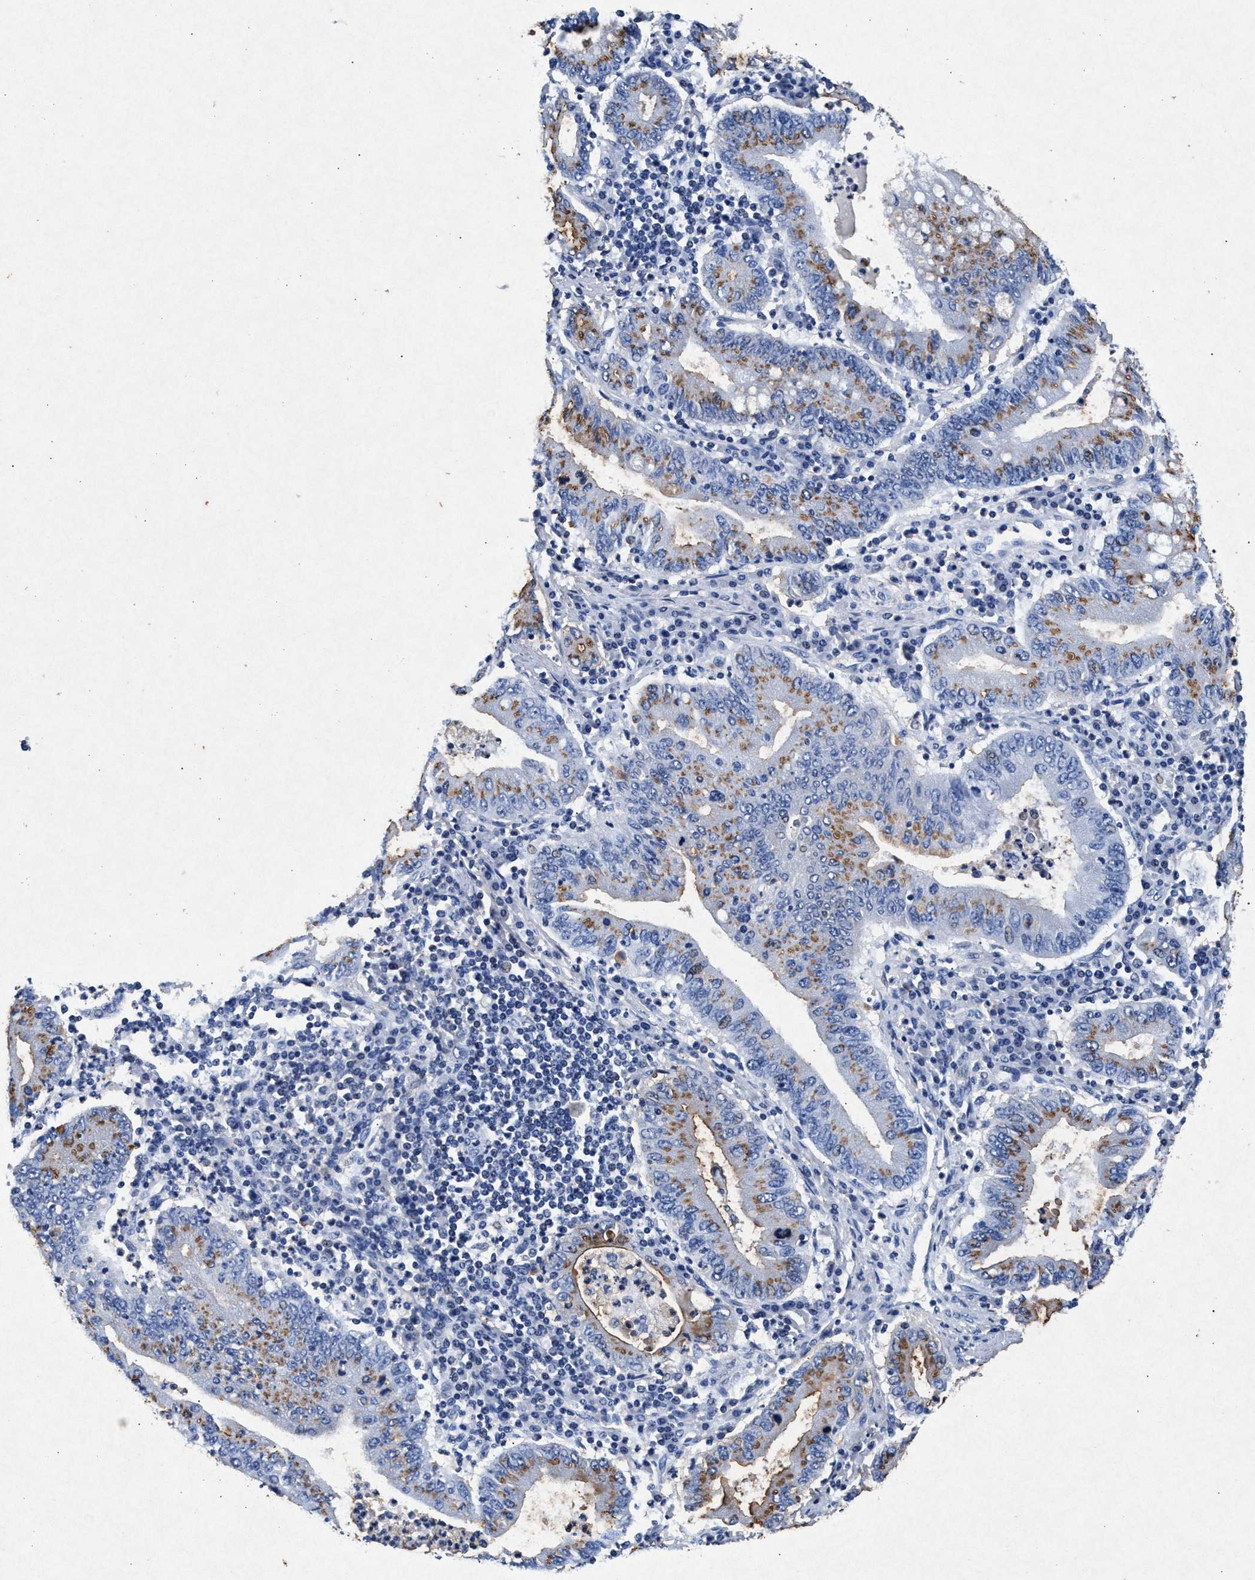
{"staining": {"intensity": "moderate", "quantity": ">75%", "location": "cytoplasmic/membranous"}, "tissue": "stomach cancer", "cell_type": "Tumor cells", "image_type": "cancer", "snomed": [{"axis": "morphology", "description": "Normal tissue, NOS"}, {"axis": "morphology", "description": "Adenocarcinoma, NOS"}, {"axis": "topography", "description": "Esophagus"}, {"axis": "topography", "description": "Stomach, upper"}, {"axis": "topography", "description": "Peripheral nerve tissue"}], "caption": "This is a micrograph of immunohistochemistry staining of stomach adenocarcinoma, which shows moderate positivity in the cytoplasmic/membranous of tumor cells.", "gene": "MAP6", "patient": {"sex": "male", "age": 62}}